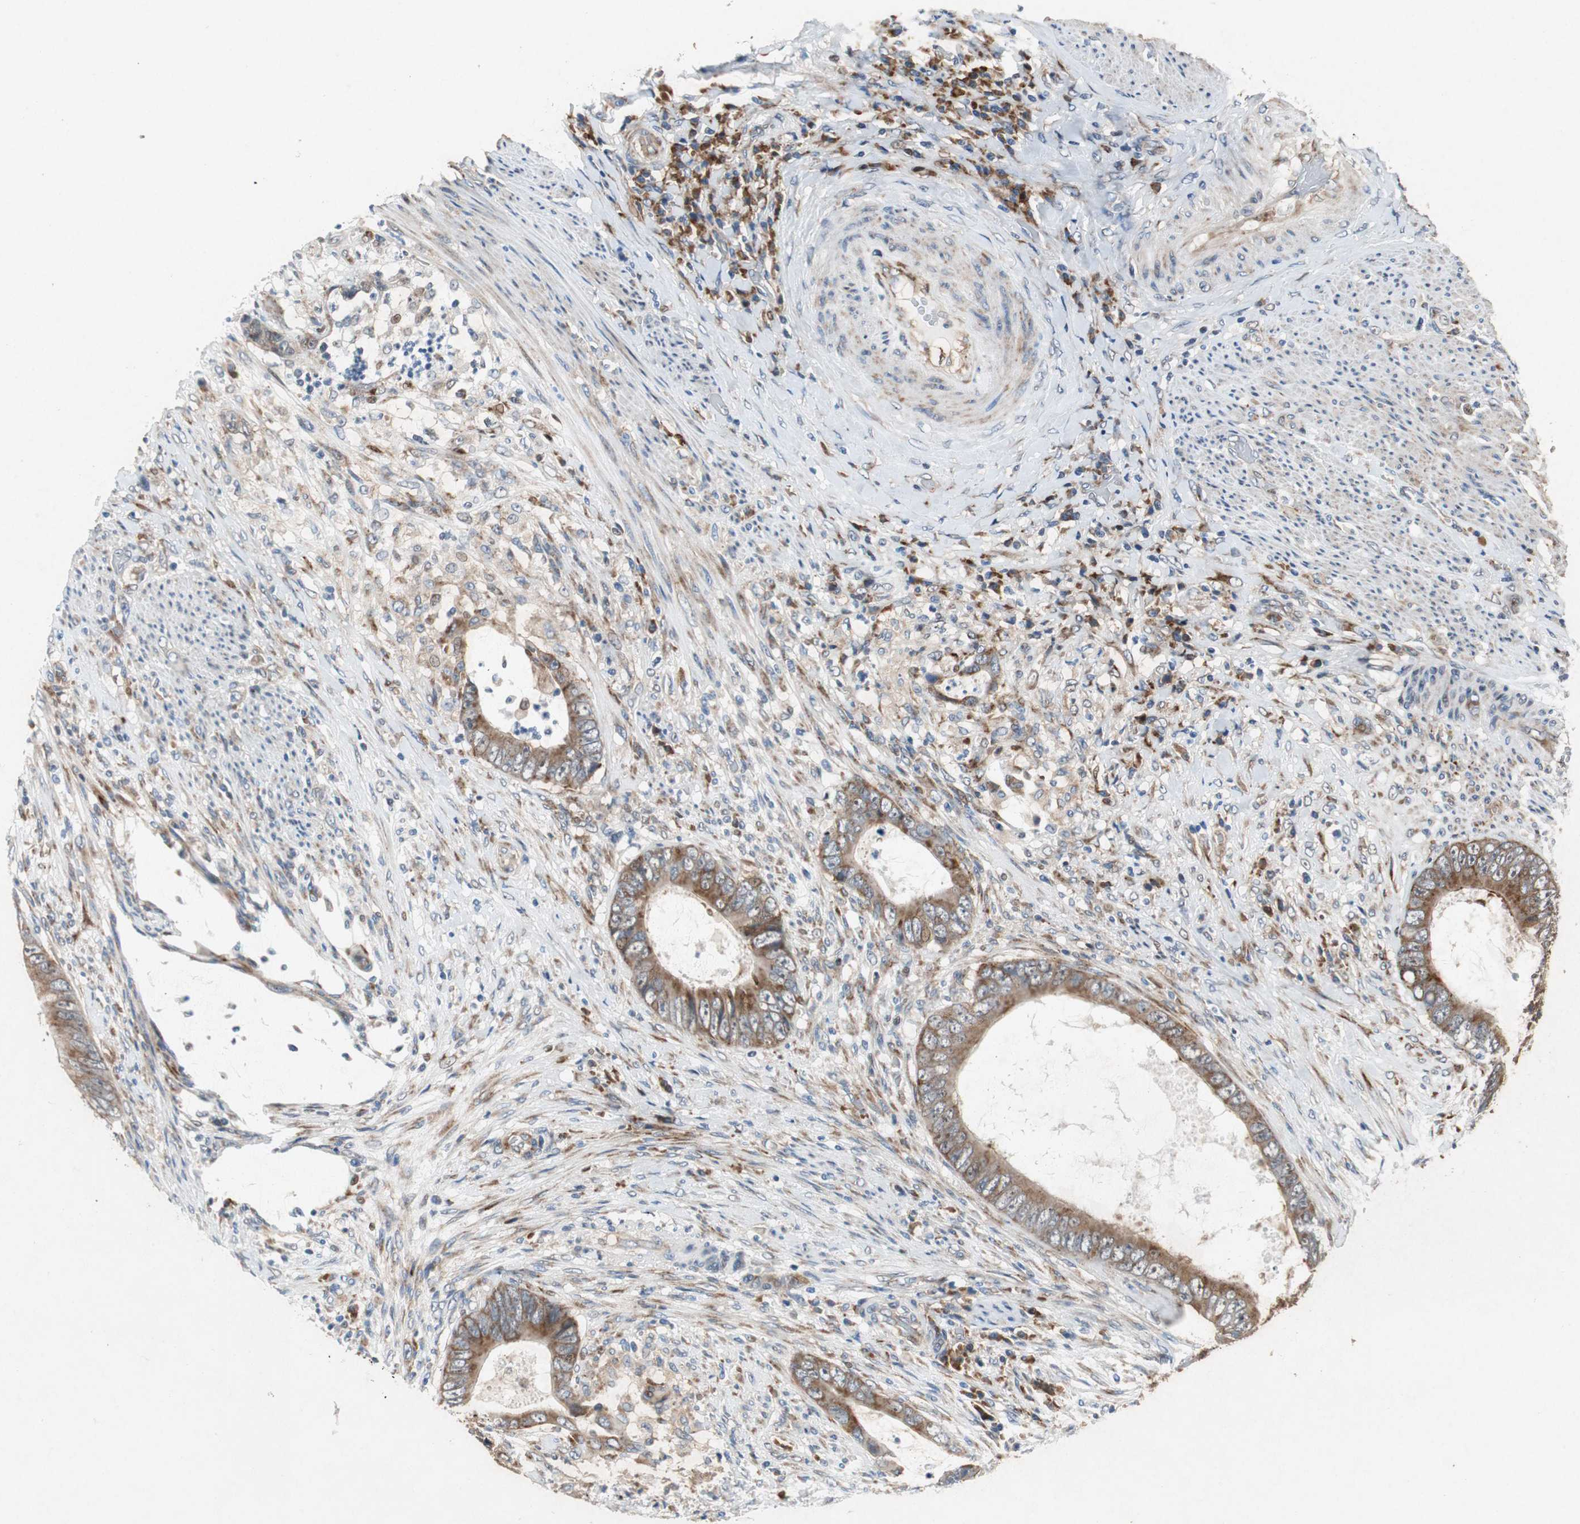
{"staining": {"intensity": "strong", "quantity": ">75%", "location": "cytoplasmic/membranous"}, "tissue": "colorectal cancer", "cell_type": "Tumor cells", "image_type": "cancer", "snomed": [{"axis": "morphology", "description": "Adenocarcinoma, NOS"}, {"axis": "topography", "description": "Rectum"}], "caption": "An image showing strong cytoplasmic/membranous staining in approximately >75% of tumor cells in colorectal adenocarcinoma, as visualized by brown immunohistochemical staining.", "gene": "RPL35", "patient": {"sex": "female", "age": 77}}